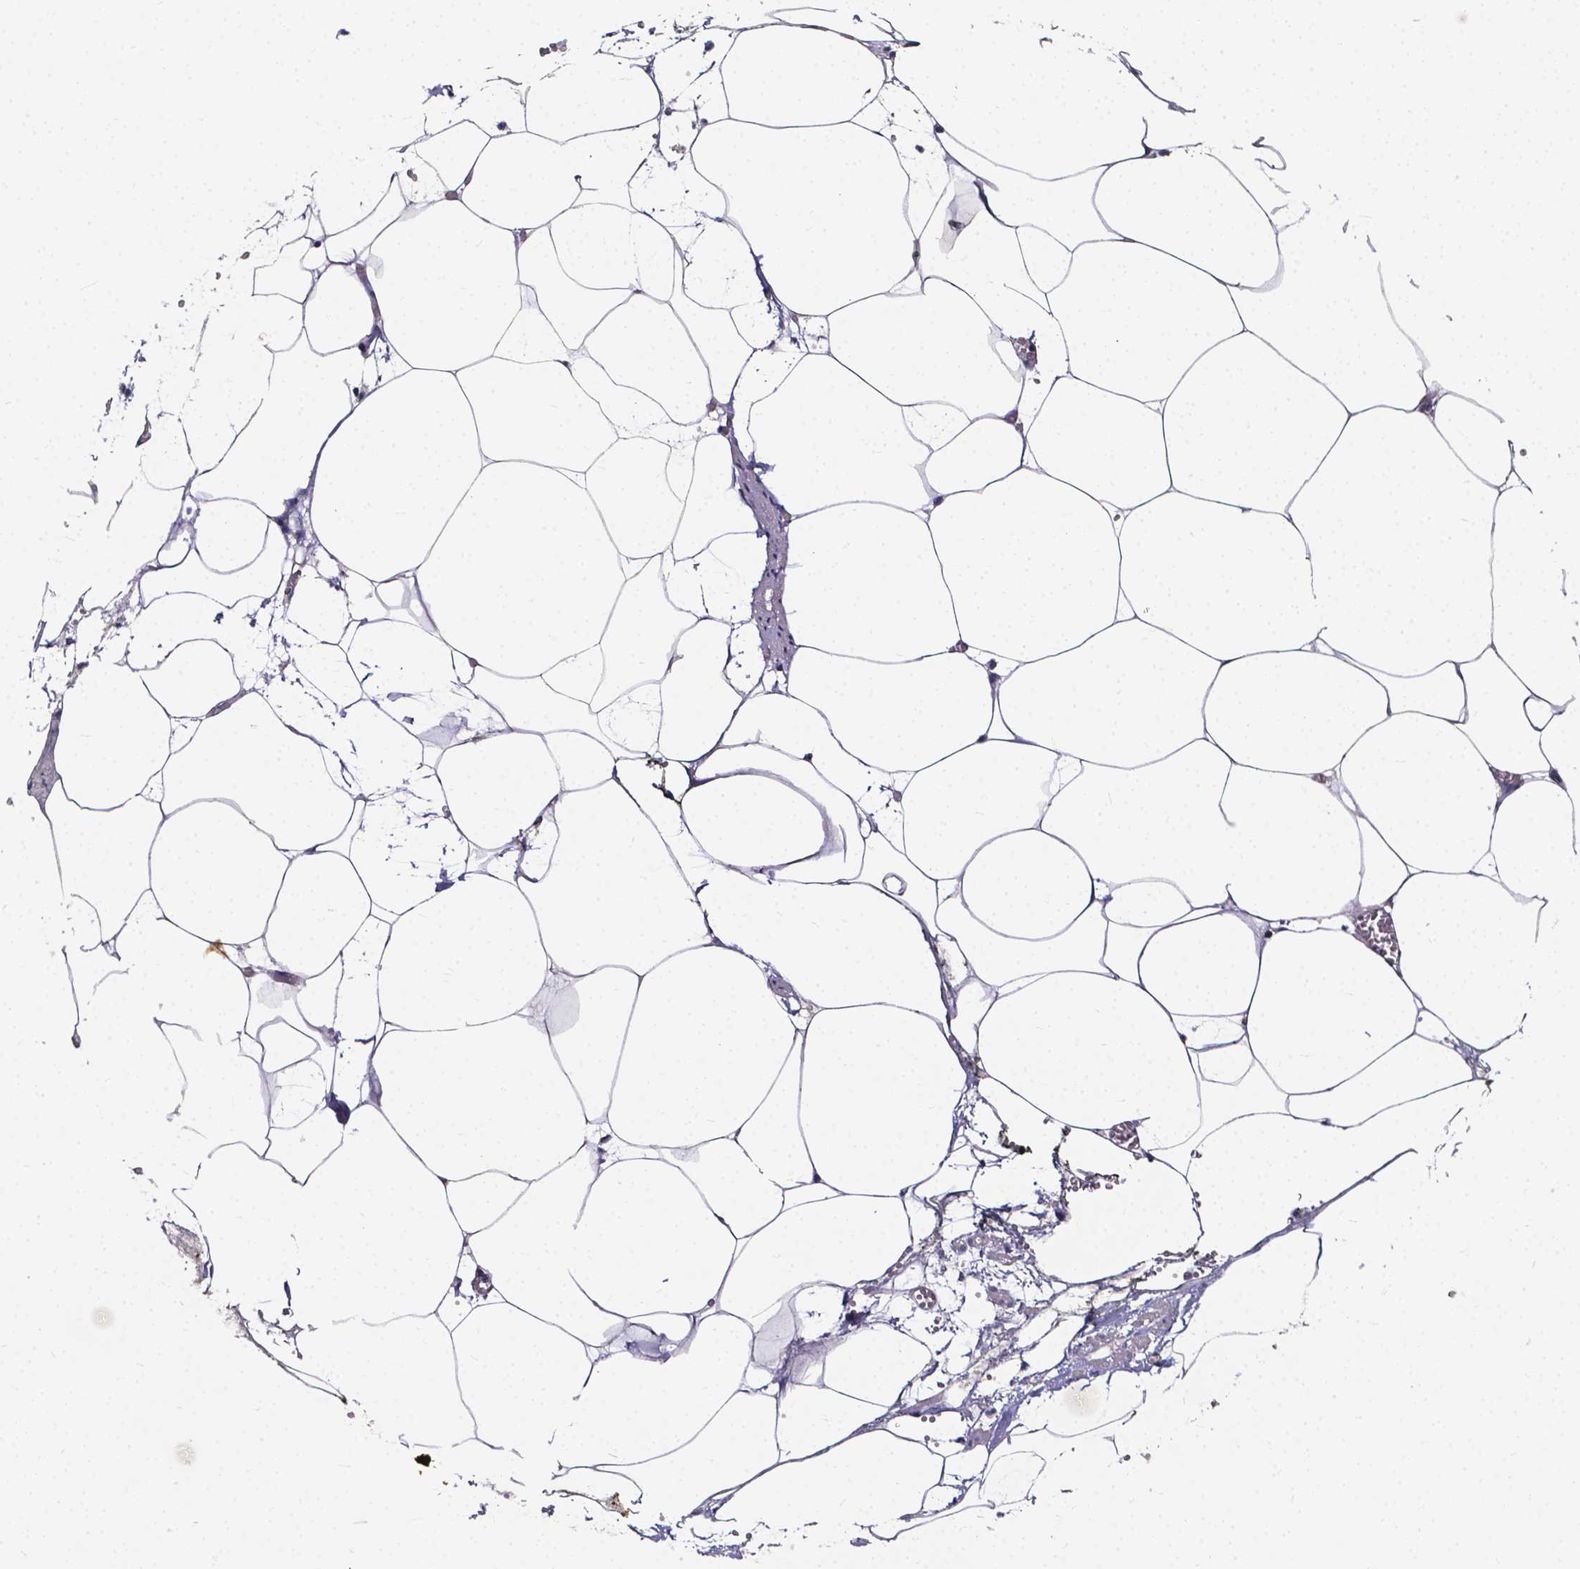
{"staining": {"intensity": "weak", "quantity": "<25%", "location": "cytoplasmic/membranous"}, "tissue": "adipose tissue", "cell_type": "Adipocytes", "image_type": "normal", "snomed": [{"axis": "morphology", "description": "Normal tissue, NOS"}, {"axis": "topography", "description": "Adipose tissue"}, {"axis": "topography", "description": "Pancreas"}, {"axis": "topography", "description": "Peripheral nerve tissue"}], "caption": "This is an IHC histopathology image of benign adipose tissue. There is no expression in adipocytes.", "gene": "THEMIS", "patient": {"sex": "female", "age": 58}}